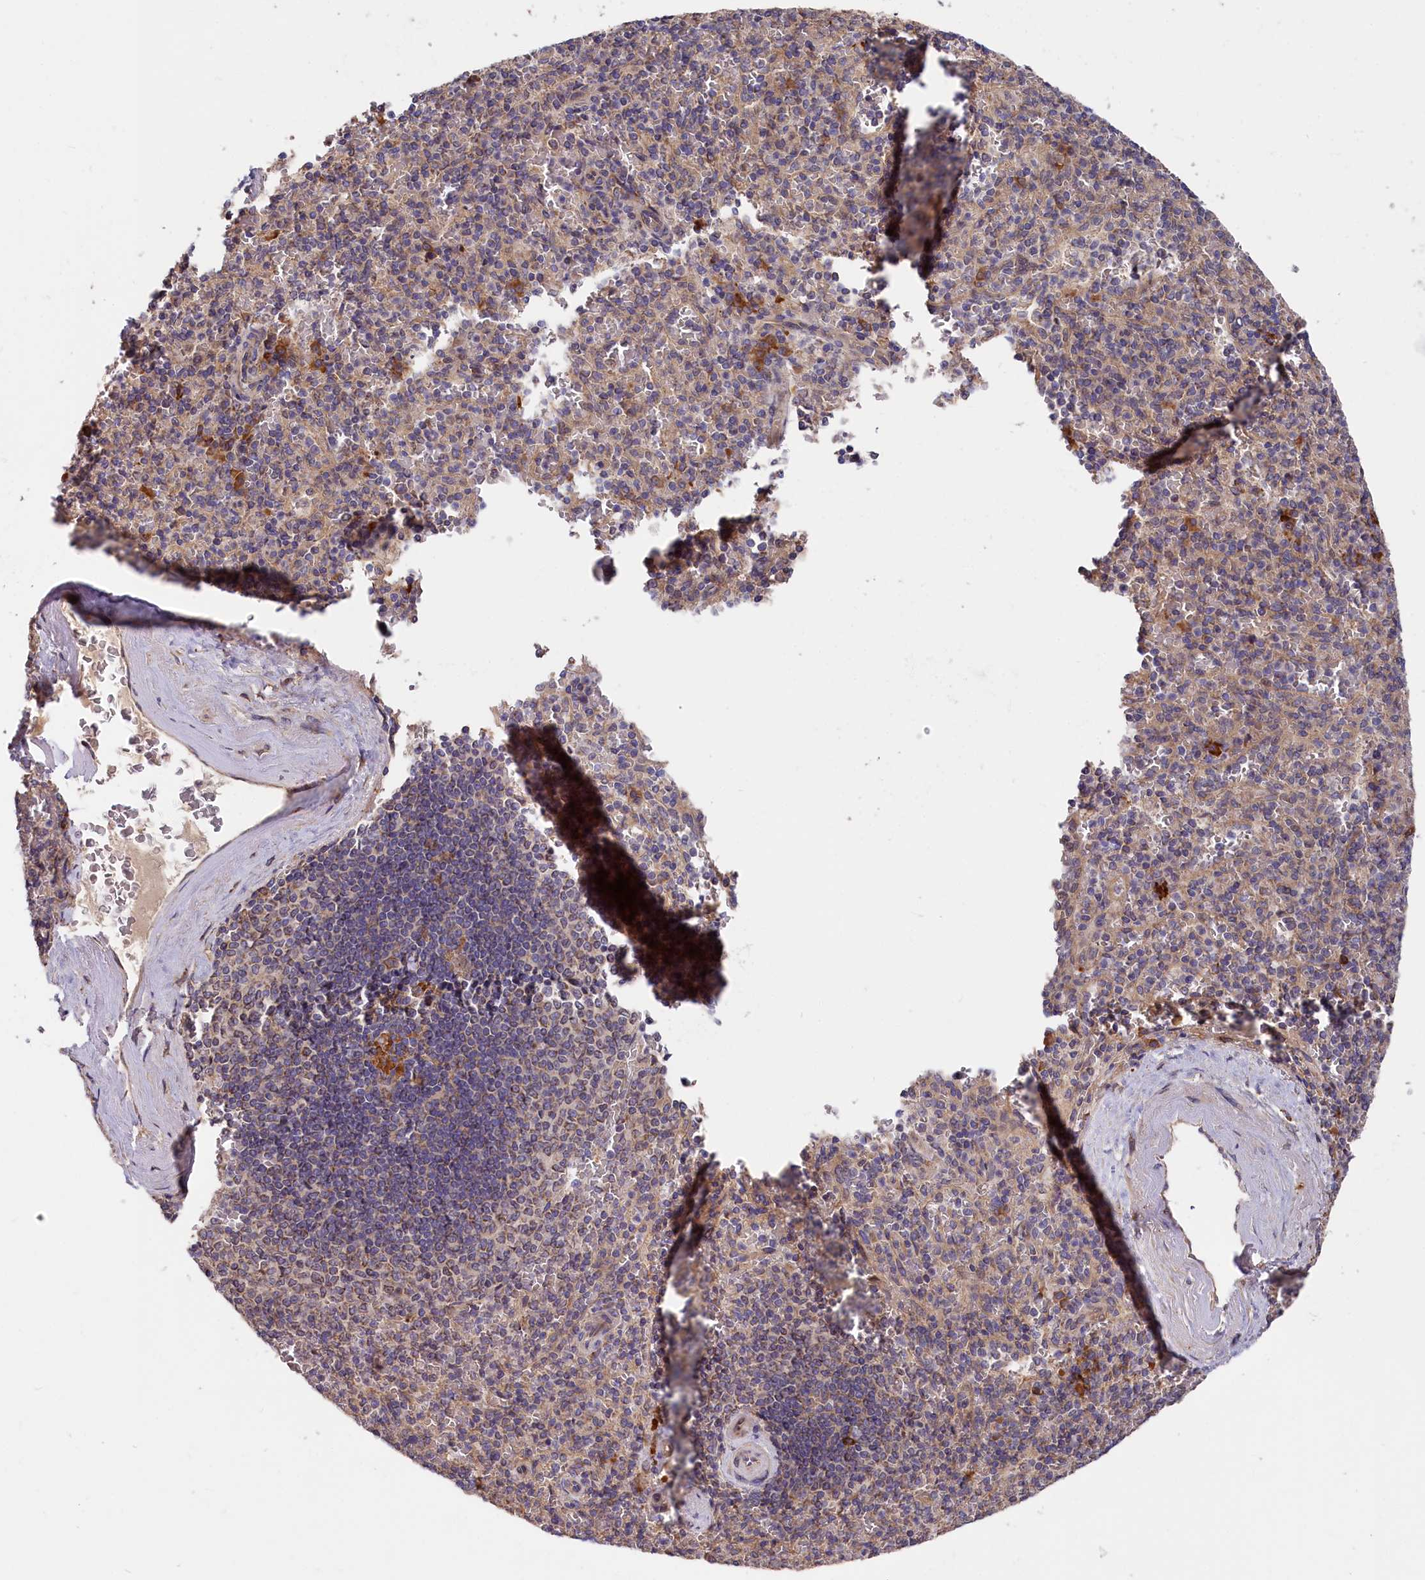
{"staining": {"intensity": "weak", "quantity": "<25%", "location": "cytoplasmic/membranous"}, "tissue": "spleen", "cell_type": "Cells in red pulp", "image_type": "normal", "snomed": [{"axis": "morphology", "description": "Normal tissue, NOS"}, {"axis": "topography", "description": "Spleen"}], "caption": "This is a image of immunohistochemistry staining of unremarkable spleen, which shows no staining in cells in red pulp.", "gene": "CEP44", "patient": {"sex": "male", "age": 82}}